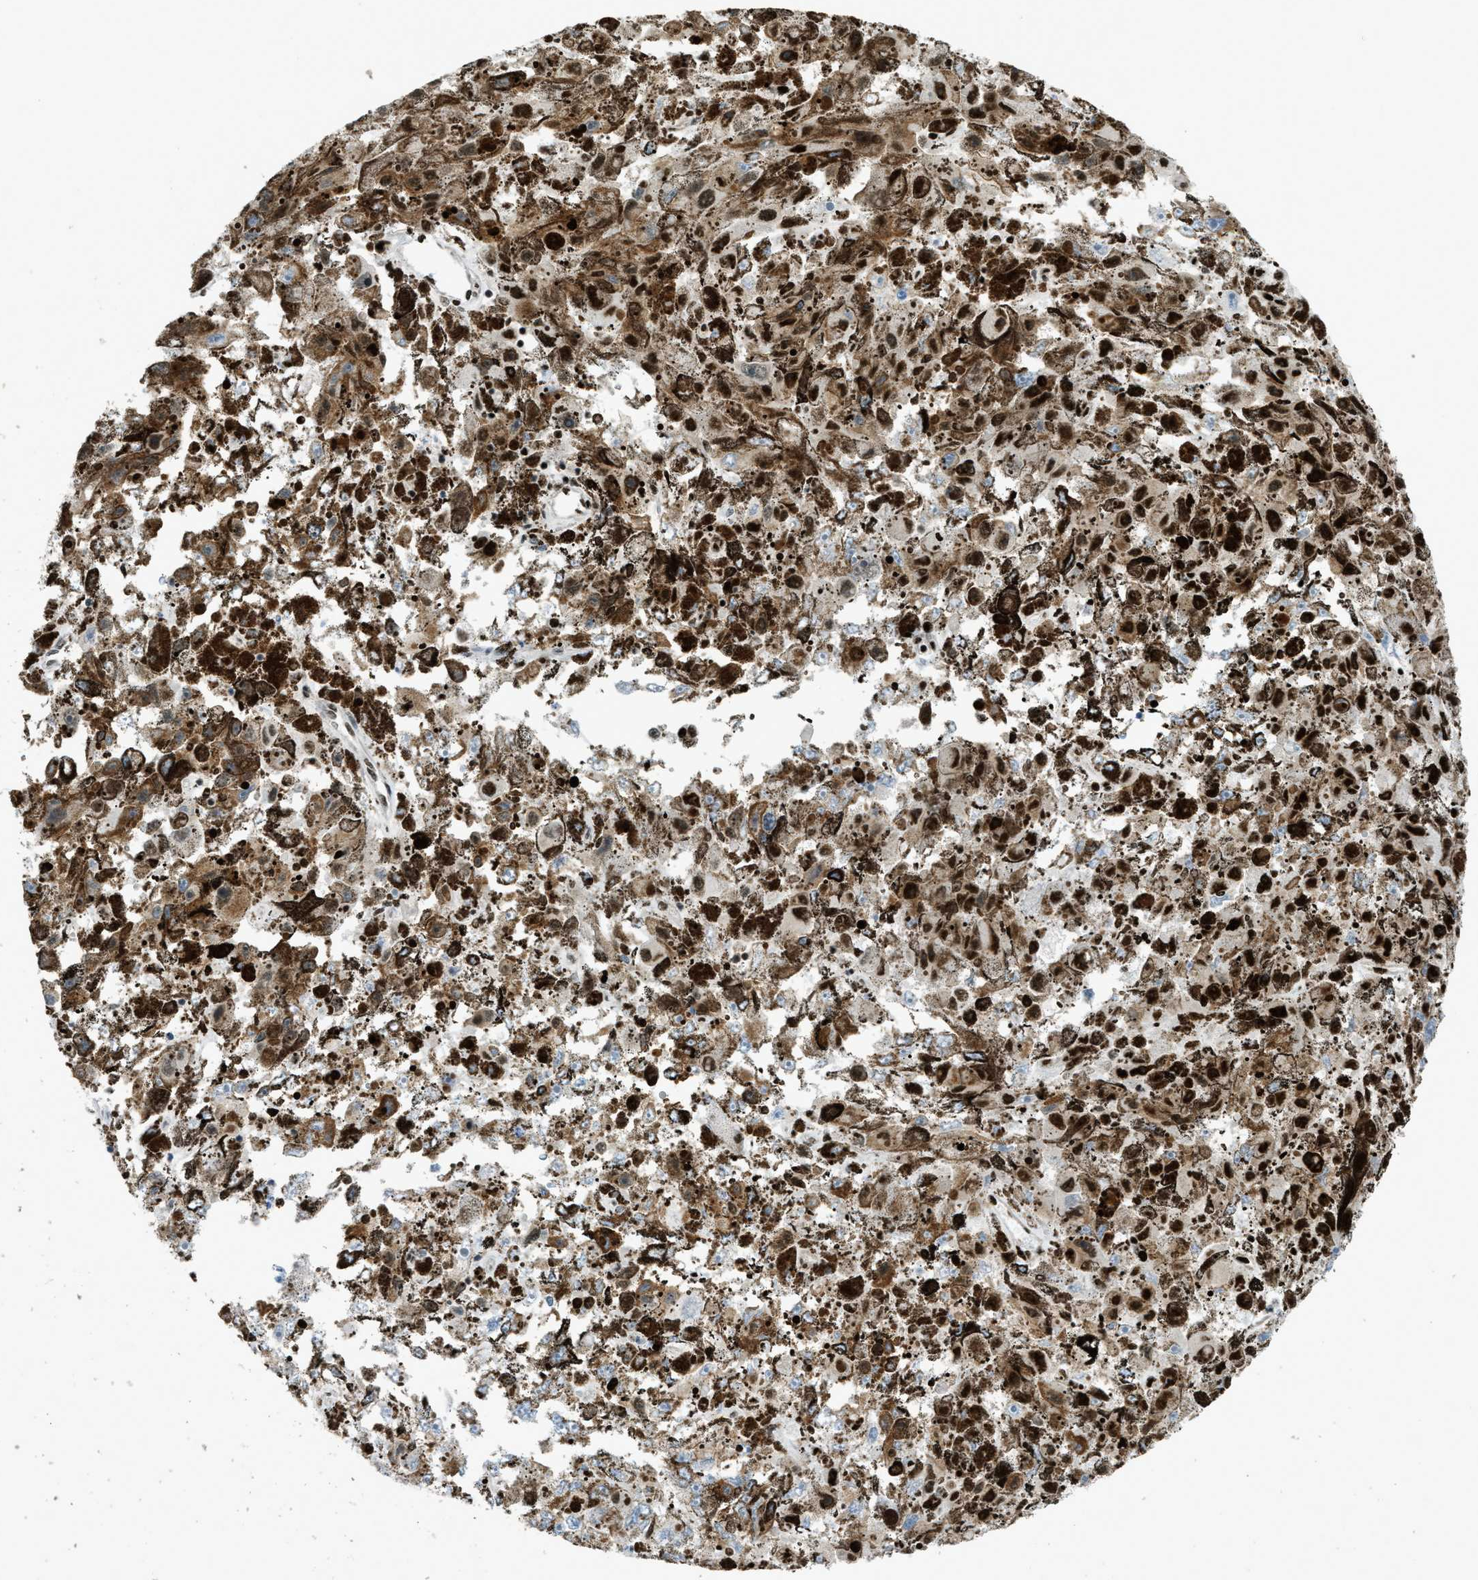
{"staining": {"intensity": "strong", "quantity": ">75%", "location": "nuclear"}, "tissue": "melanoma", "cell_type": "Tumor cells", "image_type": "cancer", "snomed": [{"axis": "morphology", "description": "Malignant melanoma, NOS"}, {"axis": "topography", "description": "Skin"}], "caption": "The image reveals a brown stain indicating the presence of a protein in the nuclear of tumor cells in melanoma.", "gene": "ZNF207", "patient": {"sex": "female", "age": 104}}